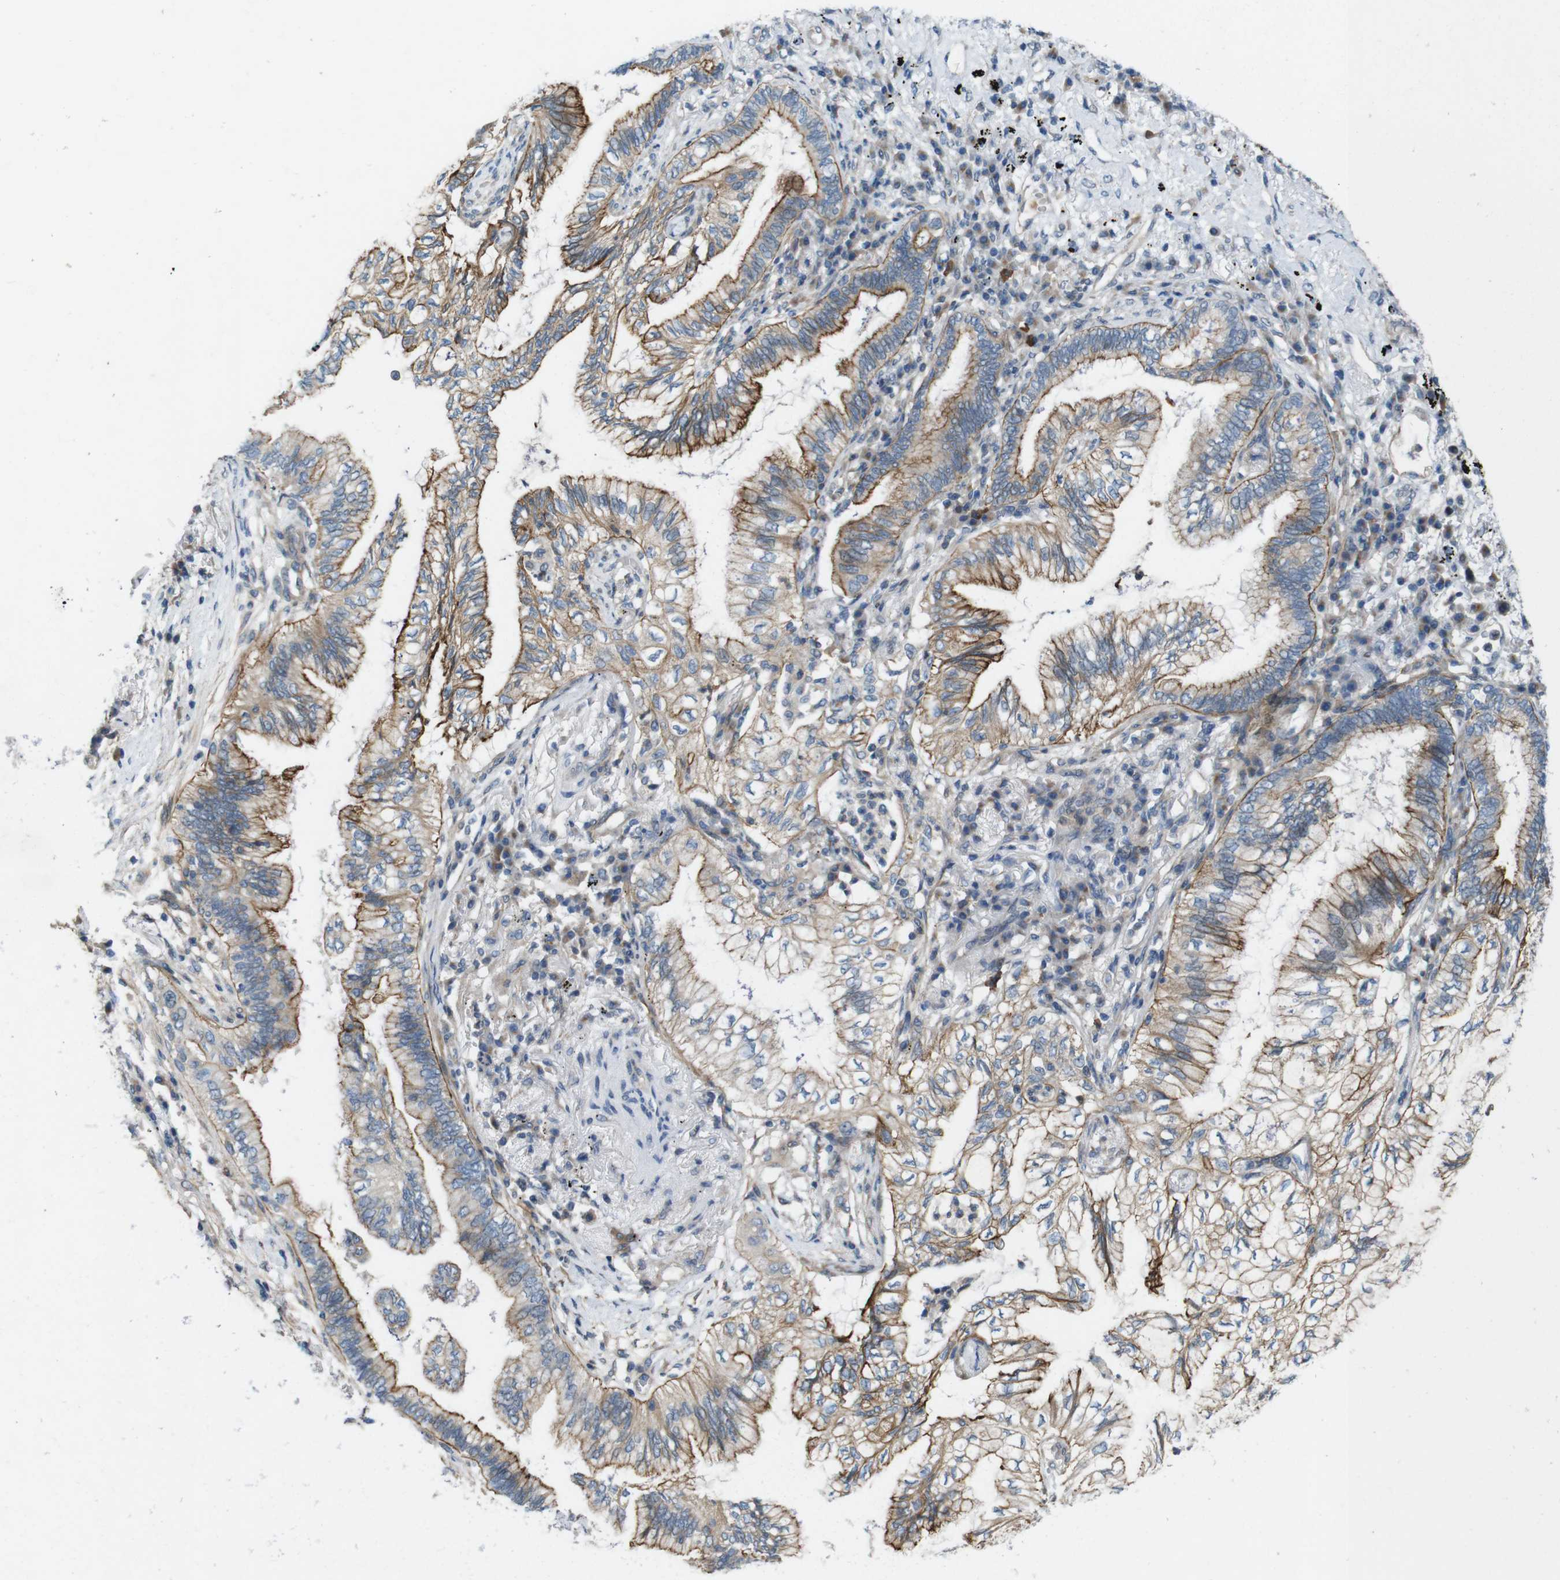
{"staining": {"intensity": "moderate", "quantity": ">75%", "location": "cytoplasmic/membranous"}, "tissue": "lung cancer", "cell_type": "Tumor cells", "image_type": "cancer", "snomed": [{"axis": "morphology", "description": "Normal tissue, NOS"}, {"axis": "morphology", "description": "Adenocarcinoma, NOS"}, {"axis": "topography", "description": "Bronchus"}, {"axis": "topography", "description": "Lung"}], "caption": "Moderate cytoplasmic/membranous protein staining is identified in about >75% of tumor cells in lung cancer. Nuclei are stained in blue.", "gene": "SKI", "patient": {"sex": "female", "age": 70}}